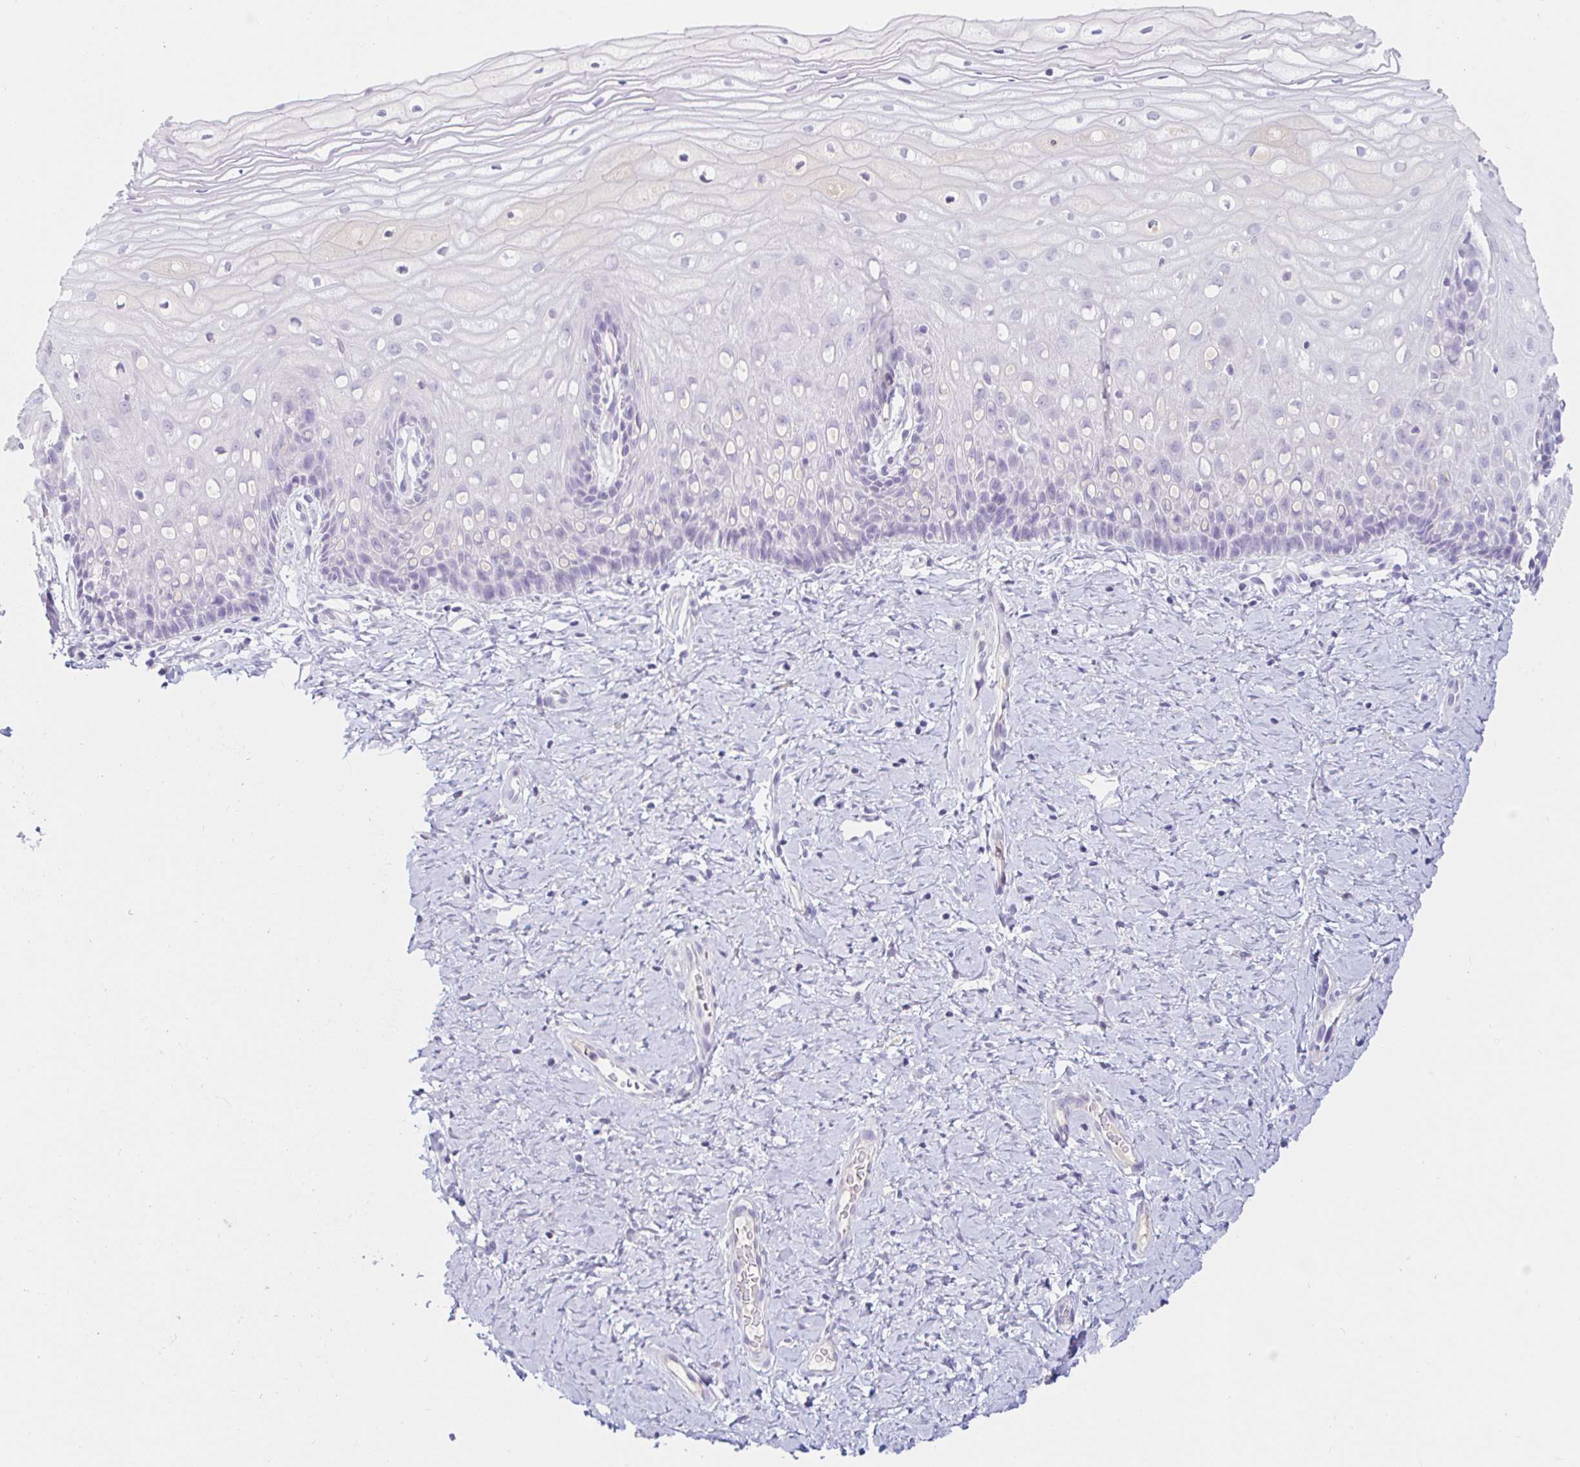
{"staining": {"intensity": "negative", "quantity": "none", "location": "none"}, "tissue": "cervix", "cell_type": "Glandular cells", "image_type": "normal", "snomed": [{"axis": "morphology", "description": "Normal tissue, NOS"}, {"axis": "topography", "description": "Cervix"}], "caption": "Cervix was stained to show a protein in brown. There is no significant staining in glandular cells. (Stains: DAB (3,3'-diaminobenzidine) immunohistochemistry (IHC) with hematoxylin counter stain, Microscopy: brightfield microscopy at high magnification).", "gene": "TEX44", "patient": {"sex": "female", "age": 37}}